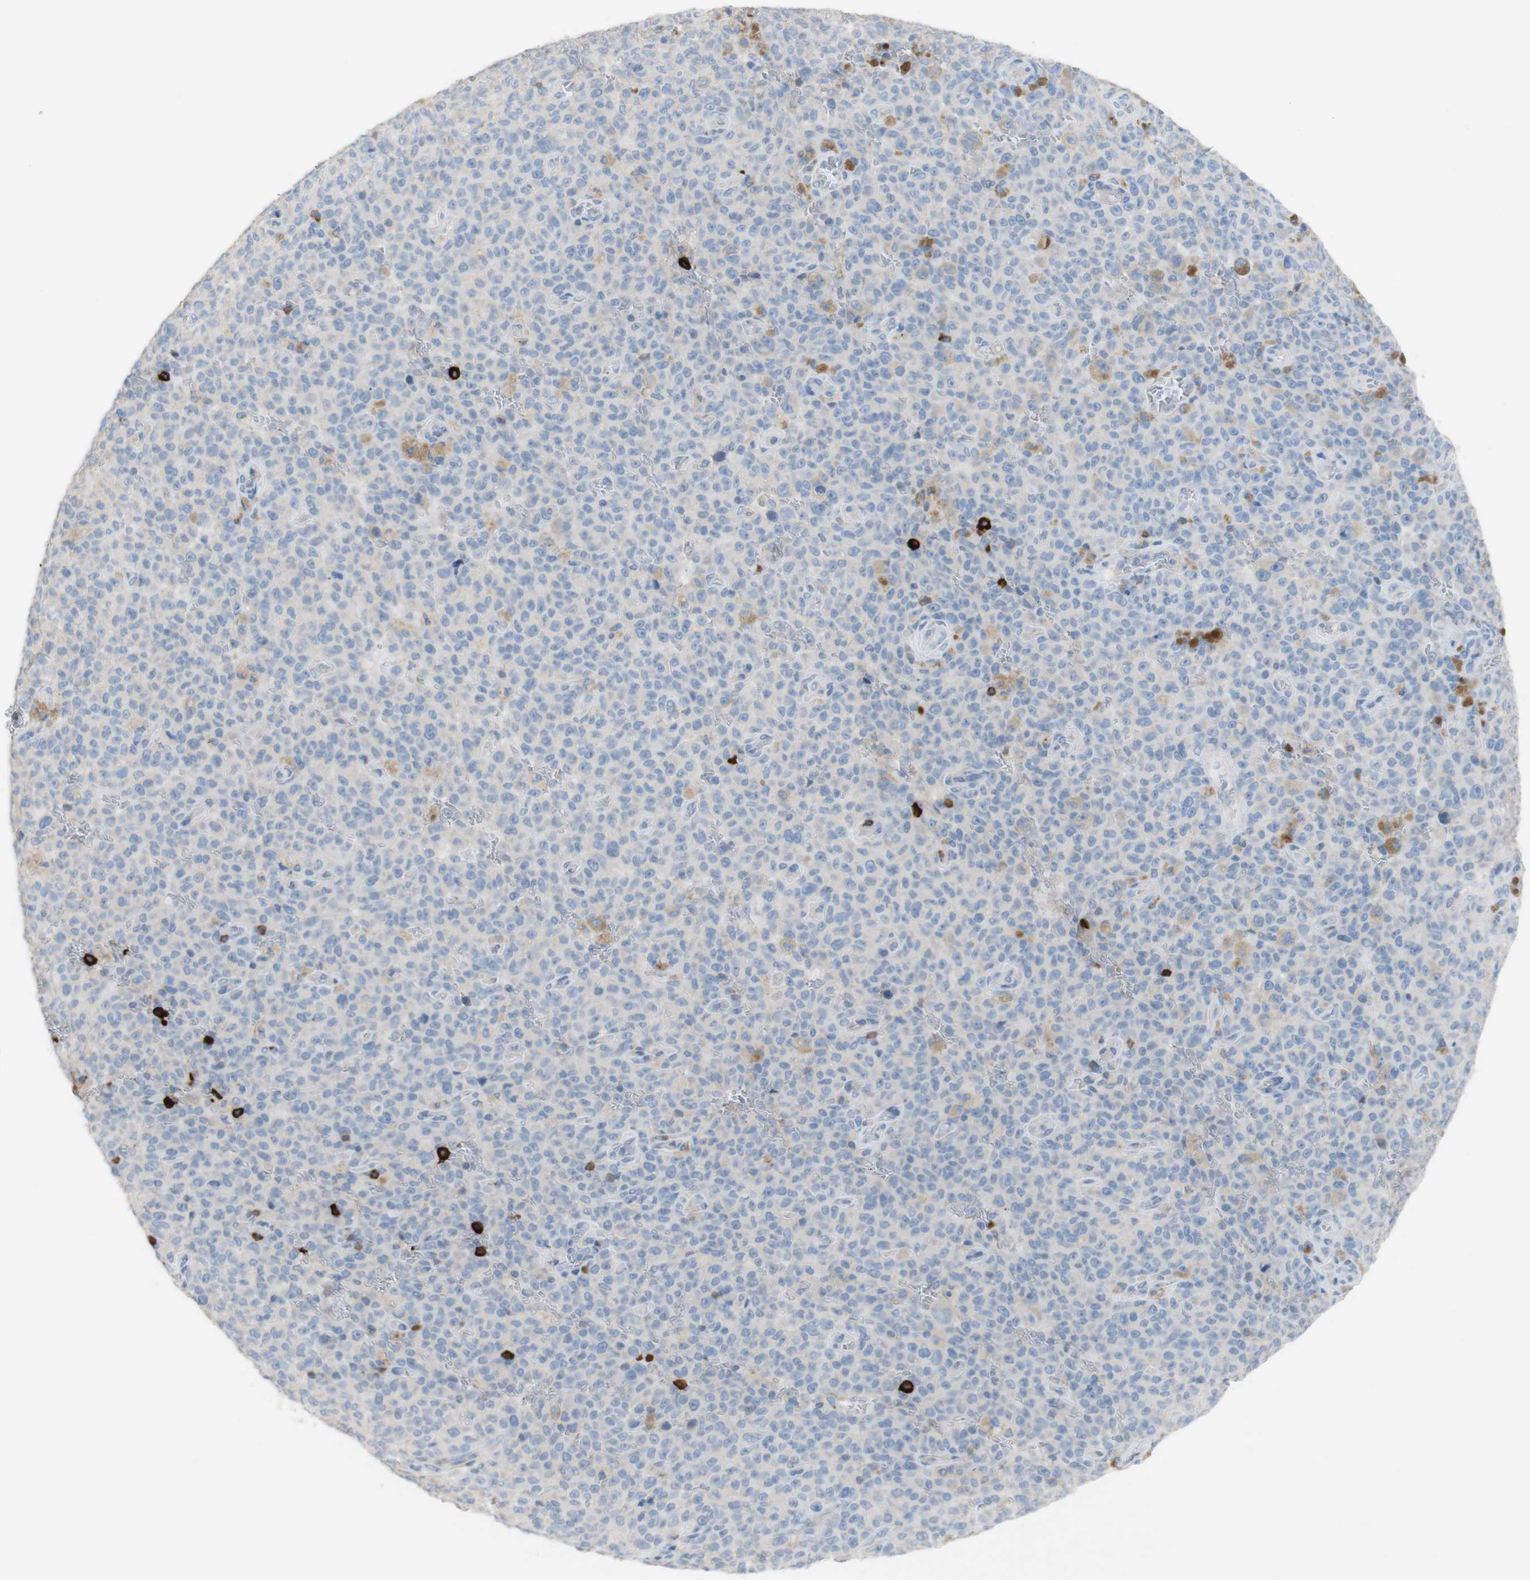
{"staining": {"intensity": "weak", "quantity": "25%-75%", "location": "cytoplasmic/membranous"}, "tissue": "melanoma", "cell_type": "Tumor cells", "image_type": "cancer", "snomed": [{"axis": "morphology", "description": "Malignant melanoma, NOS"}, {"axis": "topography", "description": "Skin"}], "caption": "Immunohistochemistry (IHC) (DAB (3,3'-diaminobenzidine)) staining of human melanoma shows weak cytoplasmic/membranous protein staining in approximately 25%-75% of tumor cells. The protein is shown in brown color, while the nuclei are stained blue.", "gene": "PACSIN1", "patient": {"sex": "female", "age": 82}}